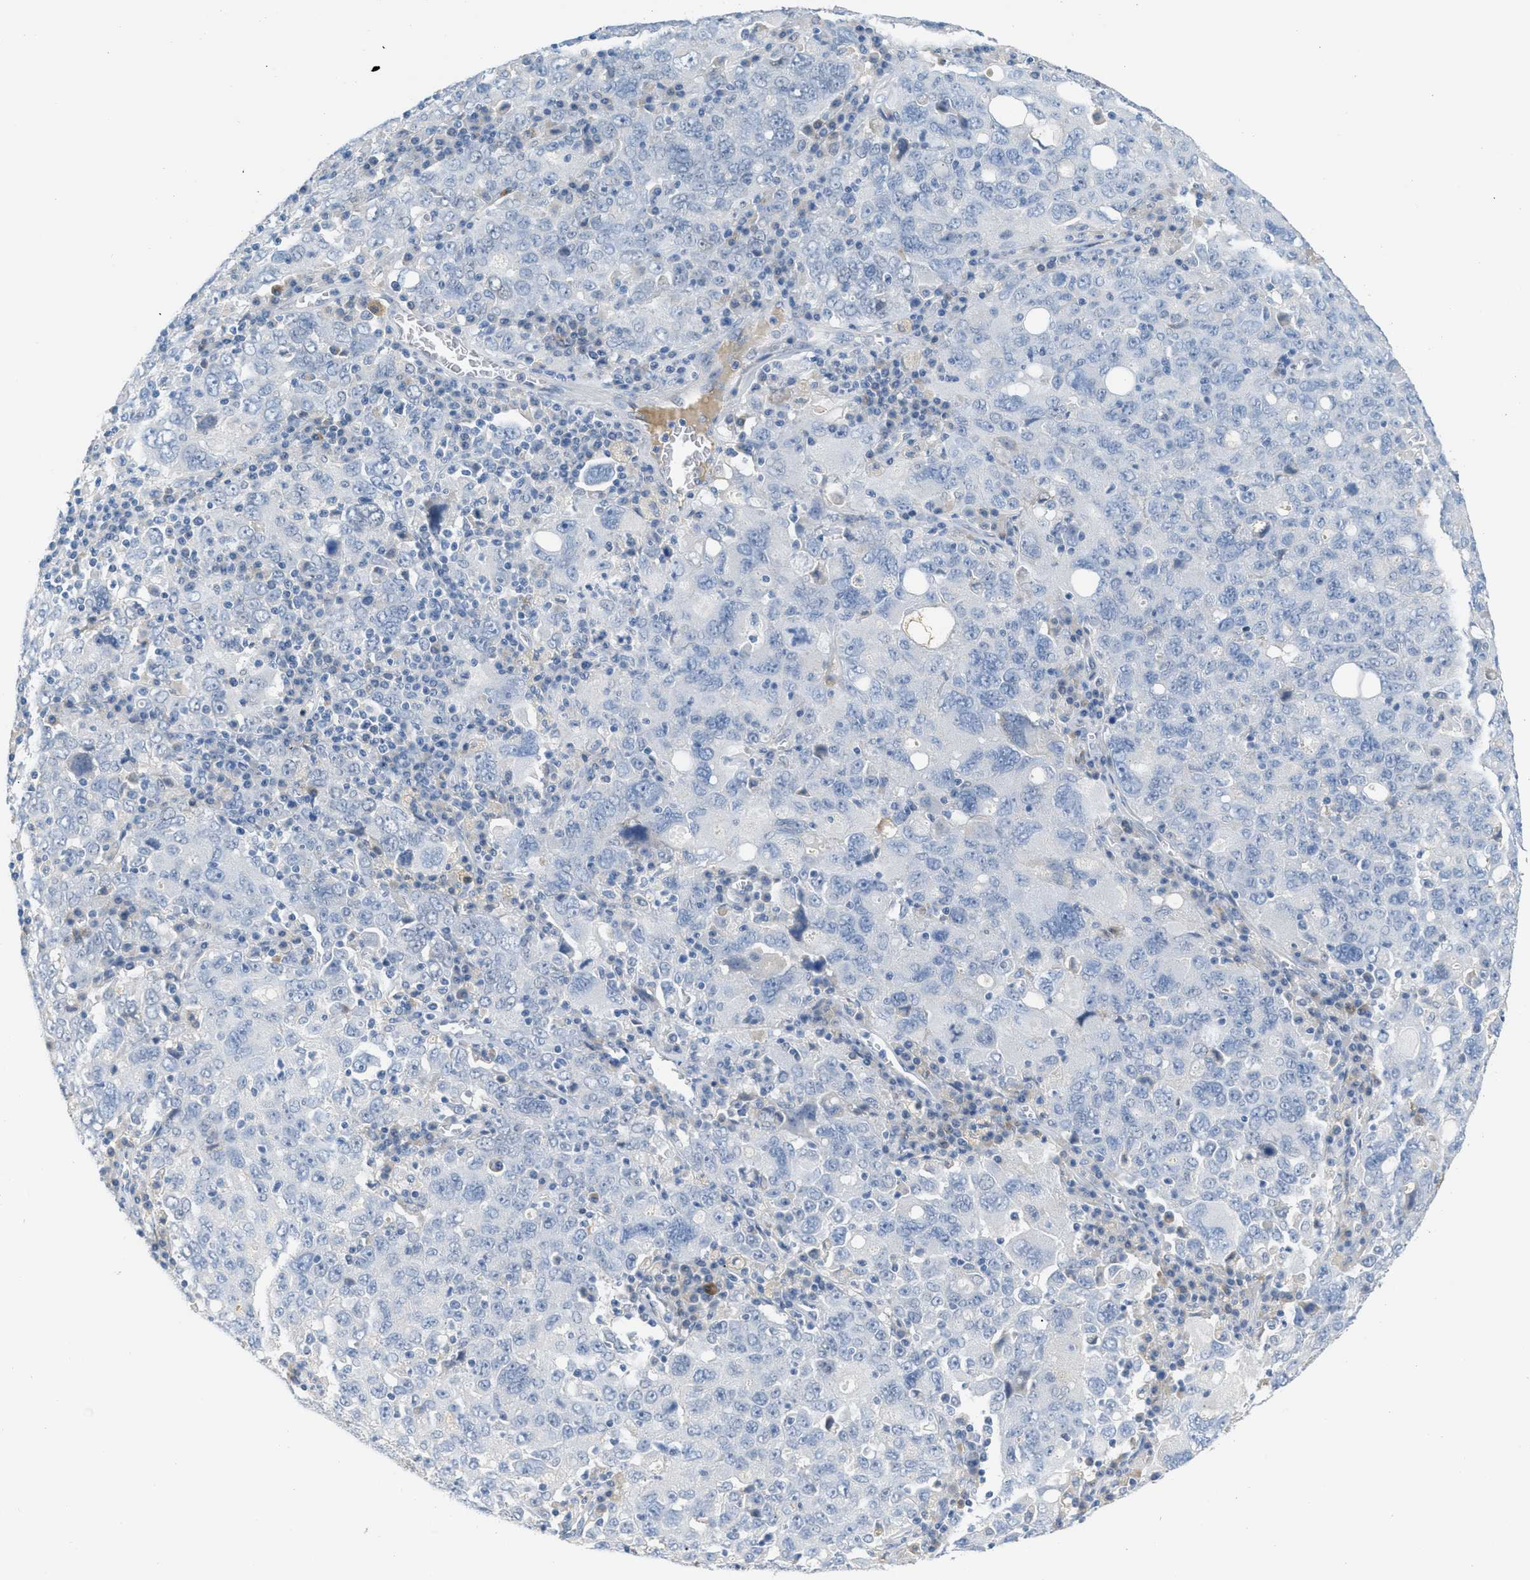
{"staining": {"intensity": "negative", "quantity": "none", "location": "none"}, "tissue": "ovarian cancer", "cell_type": "Tumor cells", "image_type": "cancer", "snomed": [{"axis": "morphology", "description": "Carcinoma, endometroid"}, {"axis": "topography", "description": "Ovary"}], "caption": "This histopathology image is of ovarian cancer stained with IHC to label a protein in brown with the nuclei are counter-stained blue. There is no expression in tumor cells. Nuclei are stained in blue.", "gene": "HSF2", "patient": {"sex": "female", "age": 62}}